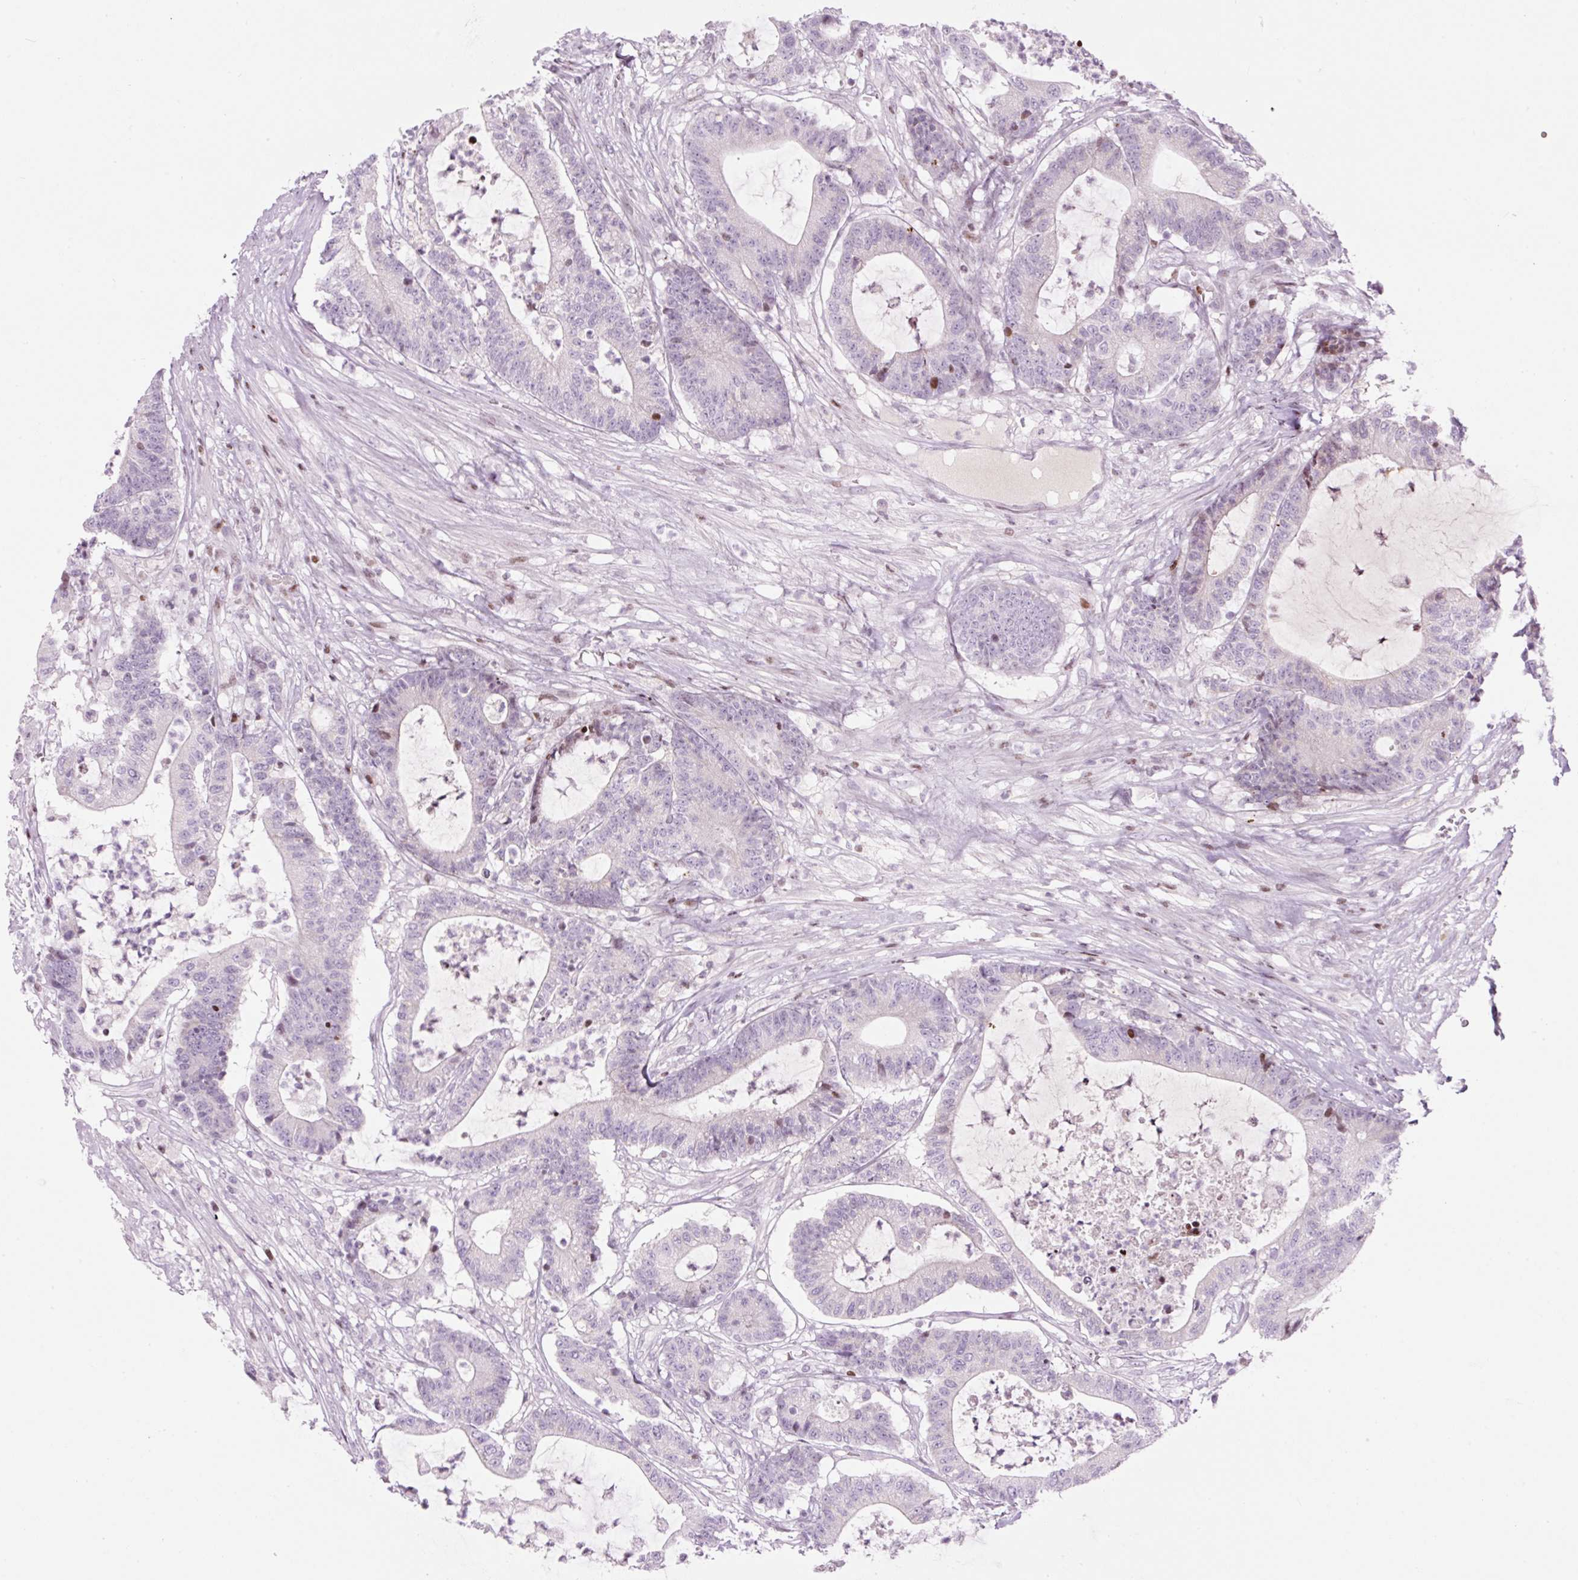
{"staining": {"intensity": "moderate", "quantity": "<25%", "location": "nuclear"}, "tissue": "colorectal cancer", "cell_type": "Tumor cells", "image_type": "cancer", "snomed": [{"axis": "morphology", "description": "Adenocarcinoma, NOS"}, {"axis": "topography", "description": "Colon"}], "caption": "This micrograph exhibits IHC staining of human colorectal adenocarcinoma, with low moderate nuclear staining in approximately <25% of tumor cells.", "gene": "TMEM177", "patient": {"sex": "female", "age": 84}}